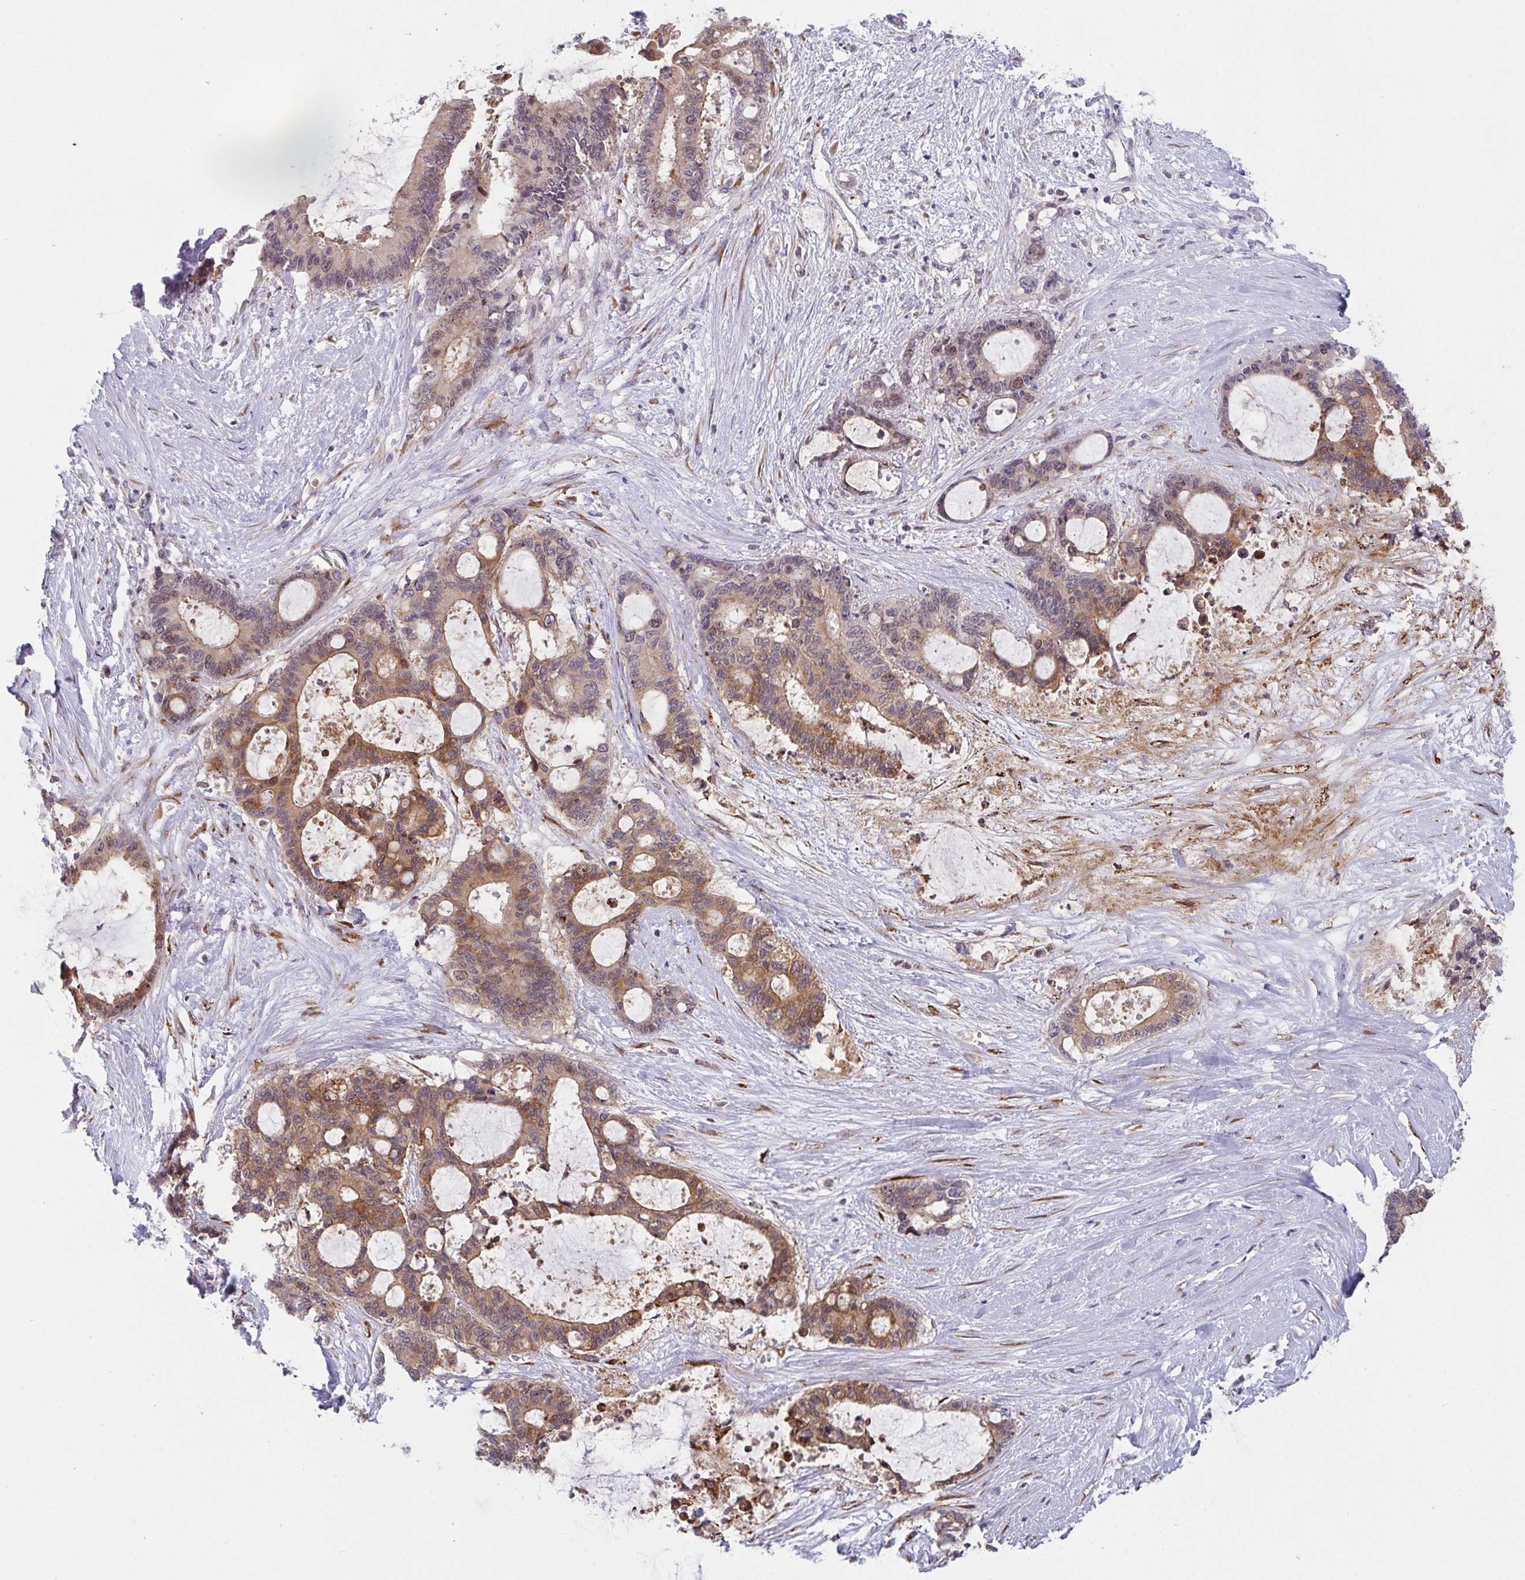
{"staining": {"intensity": "moderate", "quantity": ">75%", "location": "cytoplasmic/membranous,nuclear"}, "tissue": "liver cancer", "cell_type": "Tumor cells", "image_type": "cancer", "snomed": [{"axis": "morphology", "description": "Normal tissue, NOS"}, {"axis": "morphology", "description": "Cholangiocarcinoma"}, {"axis": "topography", "description": "Liver"}, {"axis": "topography", "description": "Peripheral nerve tissue"}], "caption": "Liver cancer stained with a brown dye shows moderate cytoplasmic/membranous and nuclear positive positivity in about >75% of tumor cells.", "gene": "RBM18", "patient": {"sex": "female", "age": 73}}